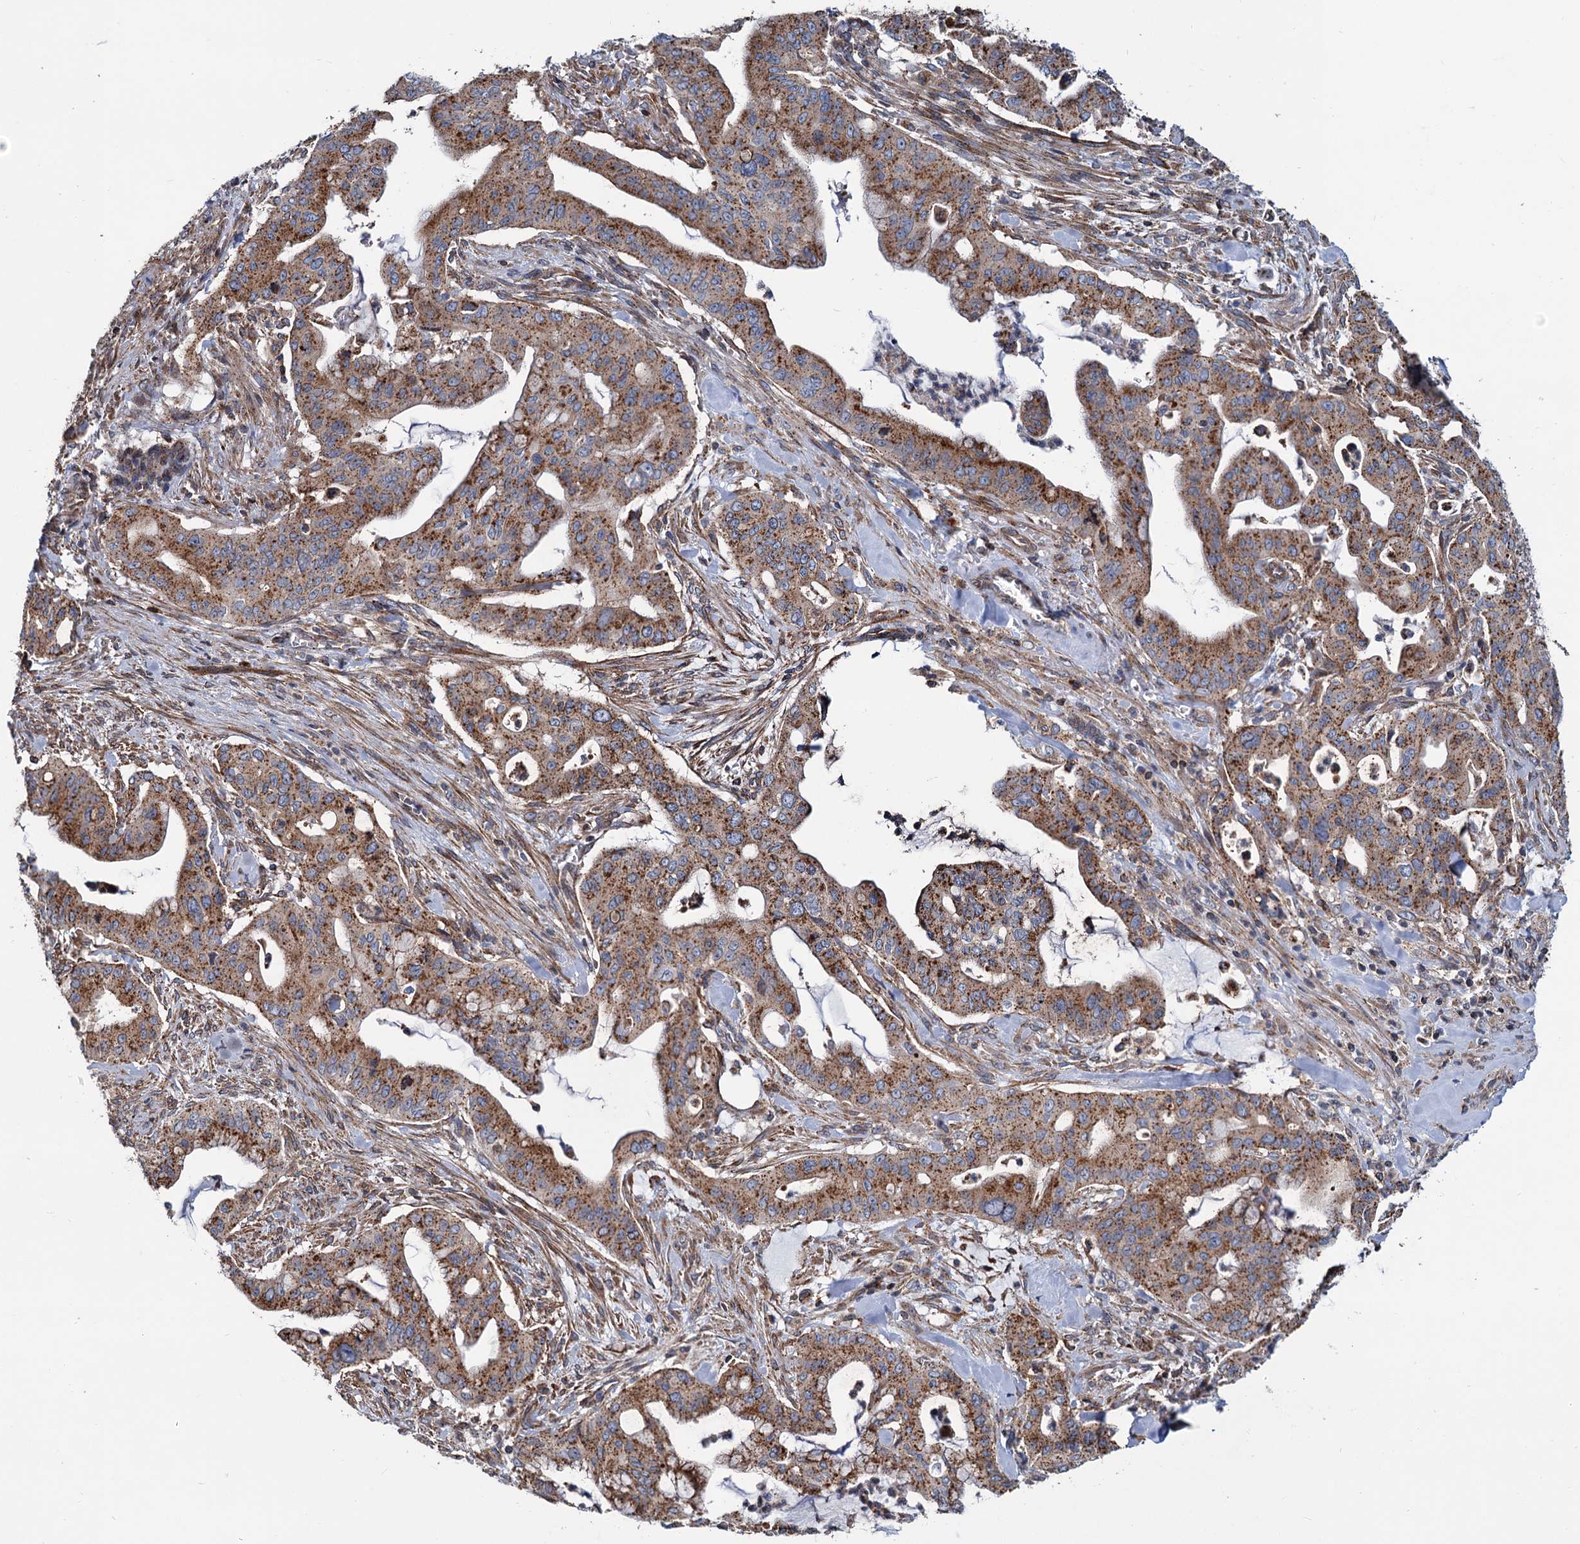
{"staining": {"intensity": "moderate", "quantity": ">75%", "location": "cytoplasmic/membranous"}, "tissue": "pancreatic cancer", "cell_type": "Tumor cells", "image_type": "cancer", "snomed": [{"axis": "morphology", "description": "Adenocarcinoma, NOS"}, {"axis": "topography", "description": "Pancreas"}], "caption": "This is an image of IHC staining of pancreatic adenocarcinoma, which shows moderate positivity in the cytoplasmic/membranous of tumor cells.", "gene": "PSEN1", "patient": {"sex": "male", "age": 46}}